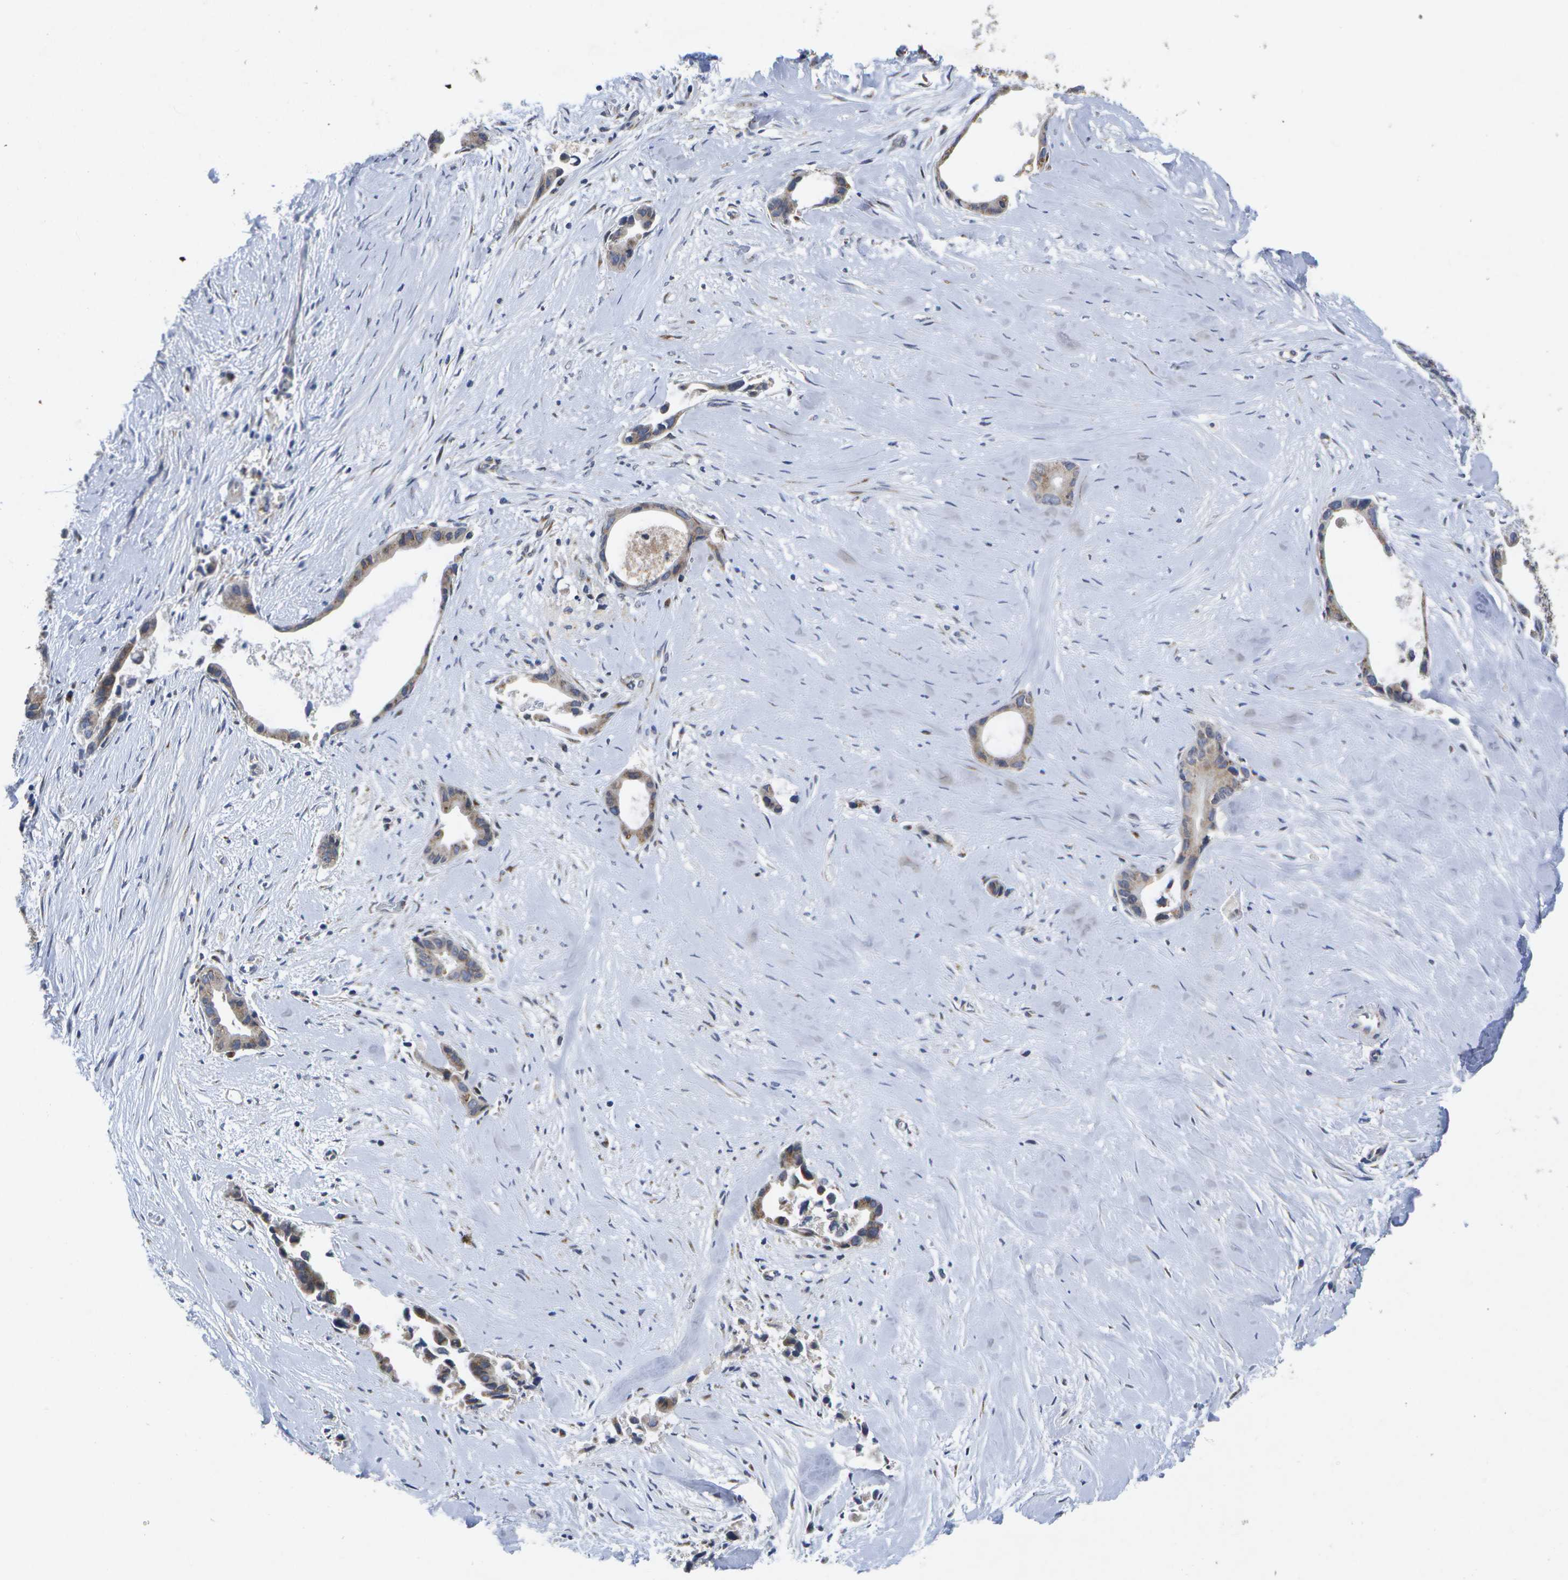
{"staining": {"intensity": "weak", "quantity": ">75%", "location": "cytoplasmic/membranous"}, "tissue": "liver cancer", "cell_type": "Tumor cells", "image_type": "cancer", "snomed": [{"axis": "morphology", "description": "Cholangiocarcinoma"}, {"axis": "topography", "description": "Liver"}], "caption": "Protein positivity by immunohistochemistry (IHC) displays weak cytoplasmic/membranous positivity in approximately >75% of tumor cells in liver cholangiocarcinoma. The staining was performed using DAB to visualize the protein expression in brown, while the nuclei were stained in blue with hematoxylin (Magnification: 20x).", "gene": "KDELR1", "patient": {"sex": "female", "age": 55}}